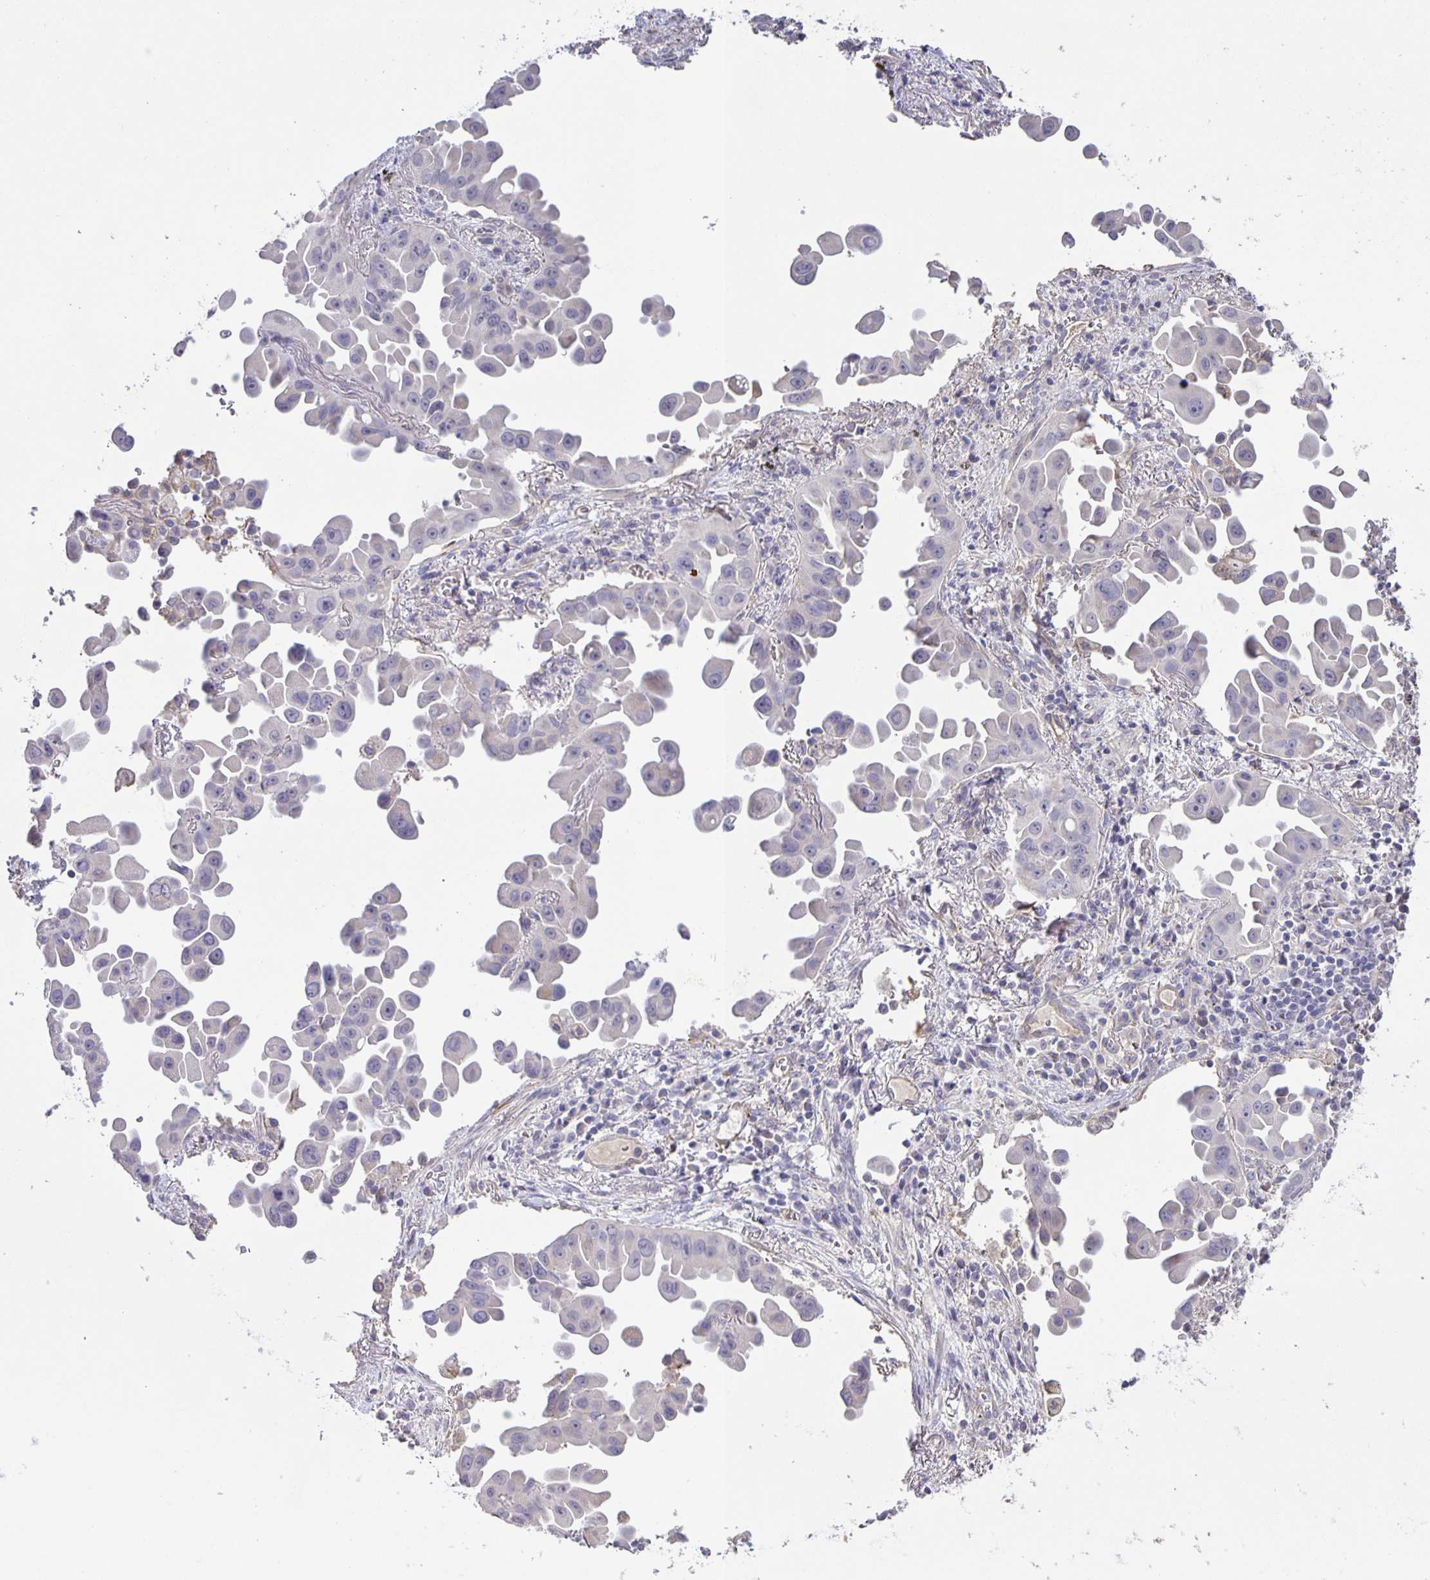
{"staining": {"intensity": "negative", "quantity": "none", "location": "none"}, "tissue": "lung cancer", "cell_type": "Tumor cells", "image_type": "cancer", "snomed": [{"axis": "morphology", "description": "Adenocarcinoma, NOS"}, {"axis": "topography", "description": "Lung"}], "caption": "The micrograph displays no significant positivity in tumor cells of adenocarcinoma (lung).", "gene": "SRCIN1", "patient": {"sex": "male", "age": 68}}